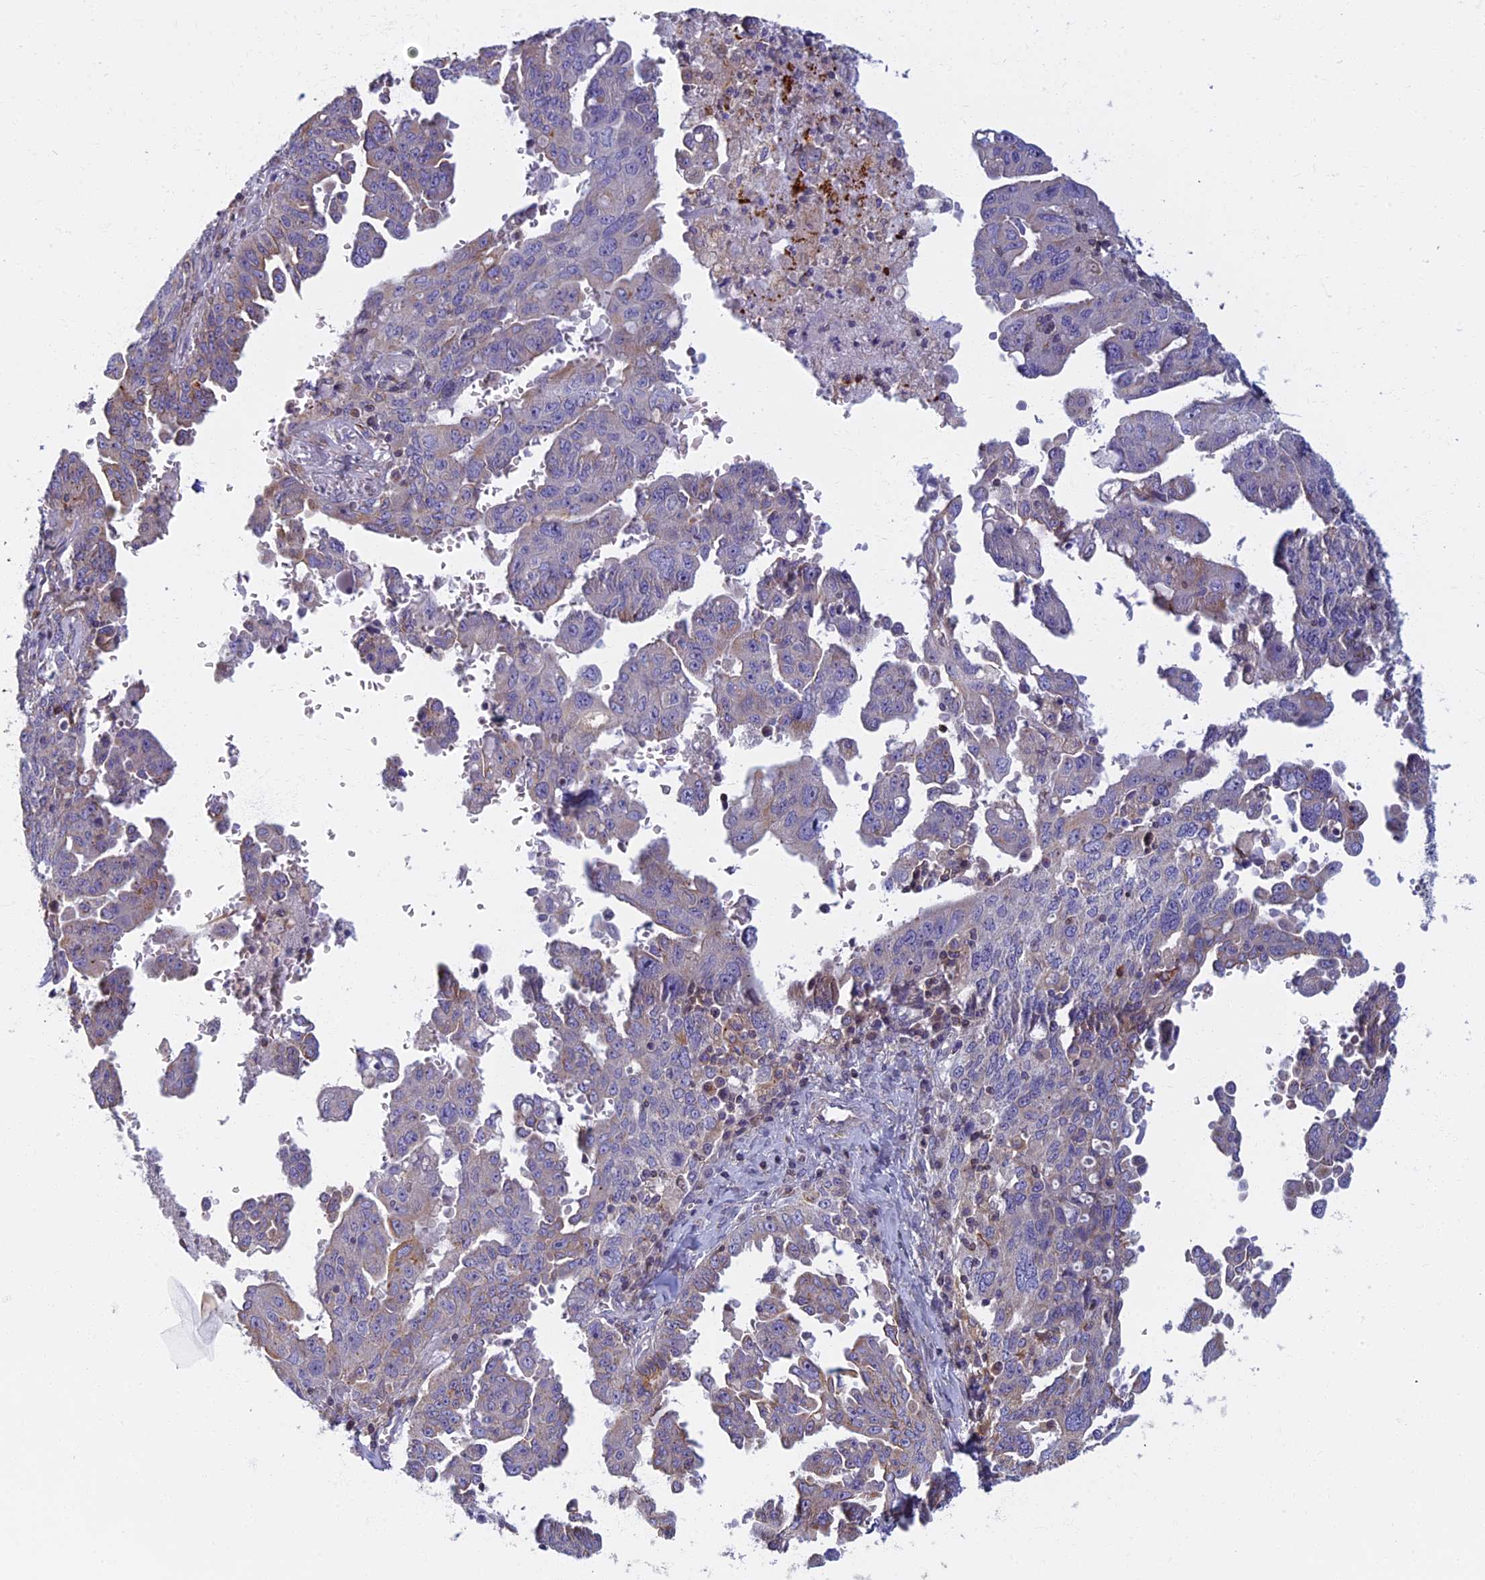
{"staining": {"intensity": "negative", "quantity": "none", "location": "none"}, "tissue": "ovarian cancer", "cell_type": "Tumor cells", "image_type": "cancer", "snomed": [{"axis": "morphology", "description": "Carcinoma, endometroid"}, {"axis": "topography", "description": "Ovary"}], "caption": "This is a micrograph of immunohistochemistry staining of ovarian cancer (endometroid carcinoma), which shows no staining in tumor cells.", "gene": "NOL10", "patient": {"sex": "female", "age": 62}}